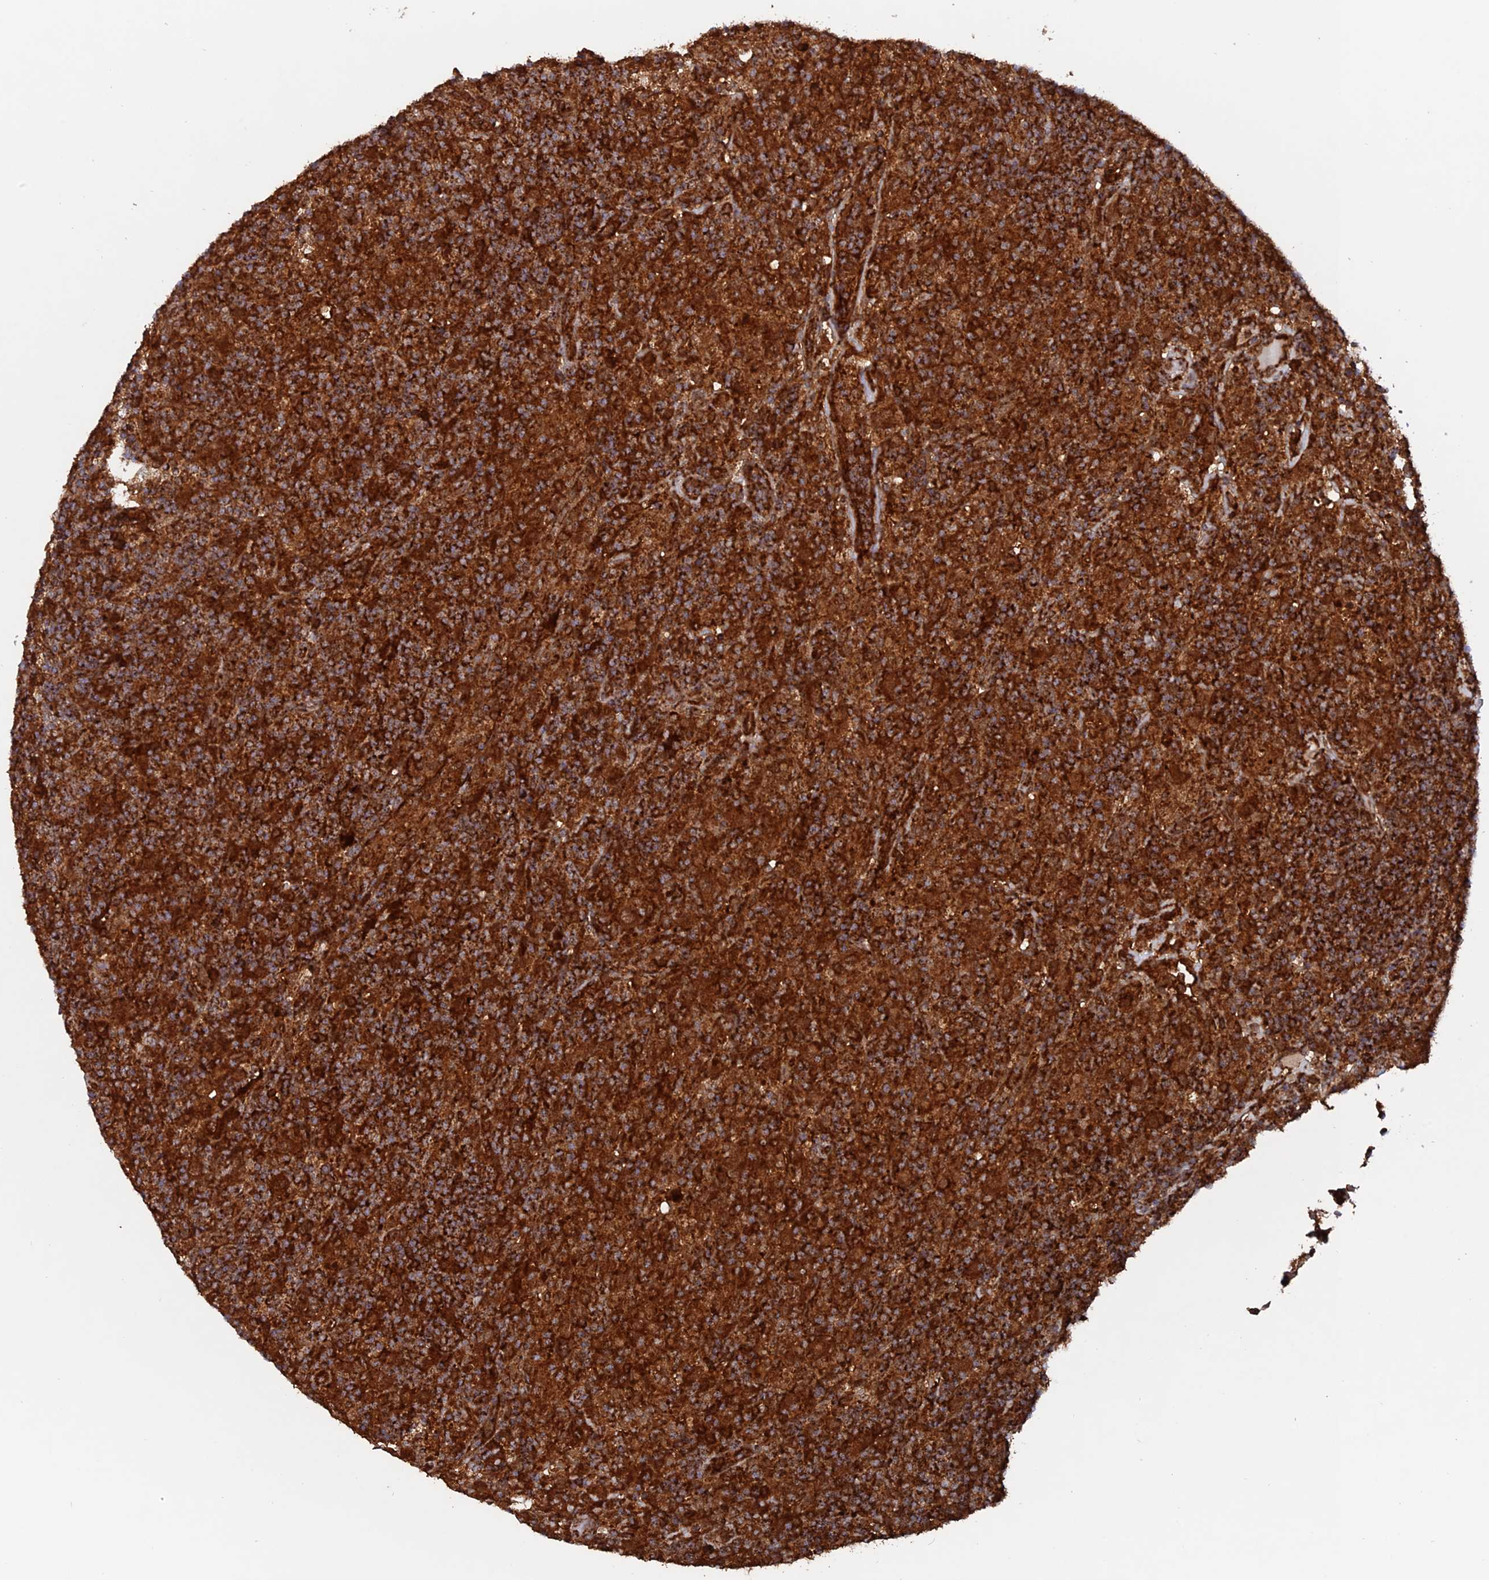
{"staining": {"intensity": "strong", "quantity": ">75%", "location": "cytoplasmic/membranous"}, "tissue": "lymphoma", "cell_type": "Tumor cells", "image_type": "cancer", "snomed": [{"axis": "morphology", "description": "Hodgkin's disease, NOS"}, {"axis": "topography", "description": "Lymph node"}], "caption": "This histopathology image reveals immunohistochemistry (IHC) staining of human Hodgkin's disease, with high strong cytoplasmic/membranous positivity in approximately >75% of tumor cells.", "gene": "DTYMK", "patient": {"sex": "male", "age": 70}}